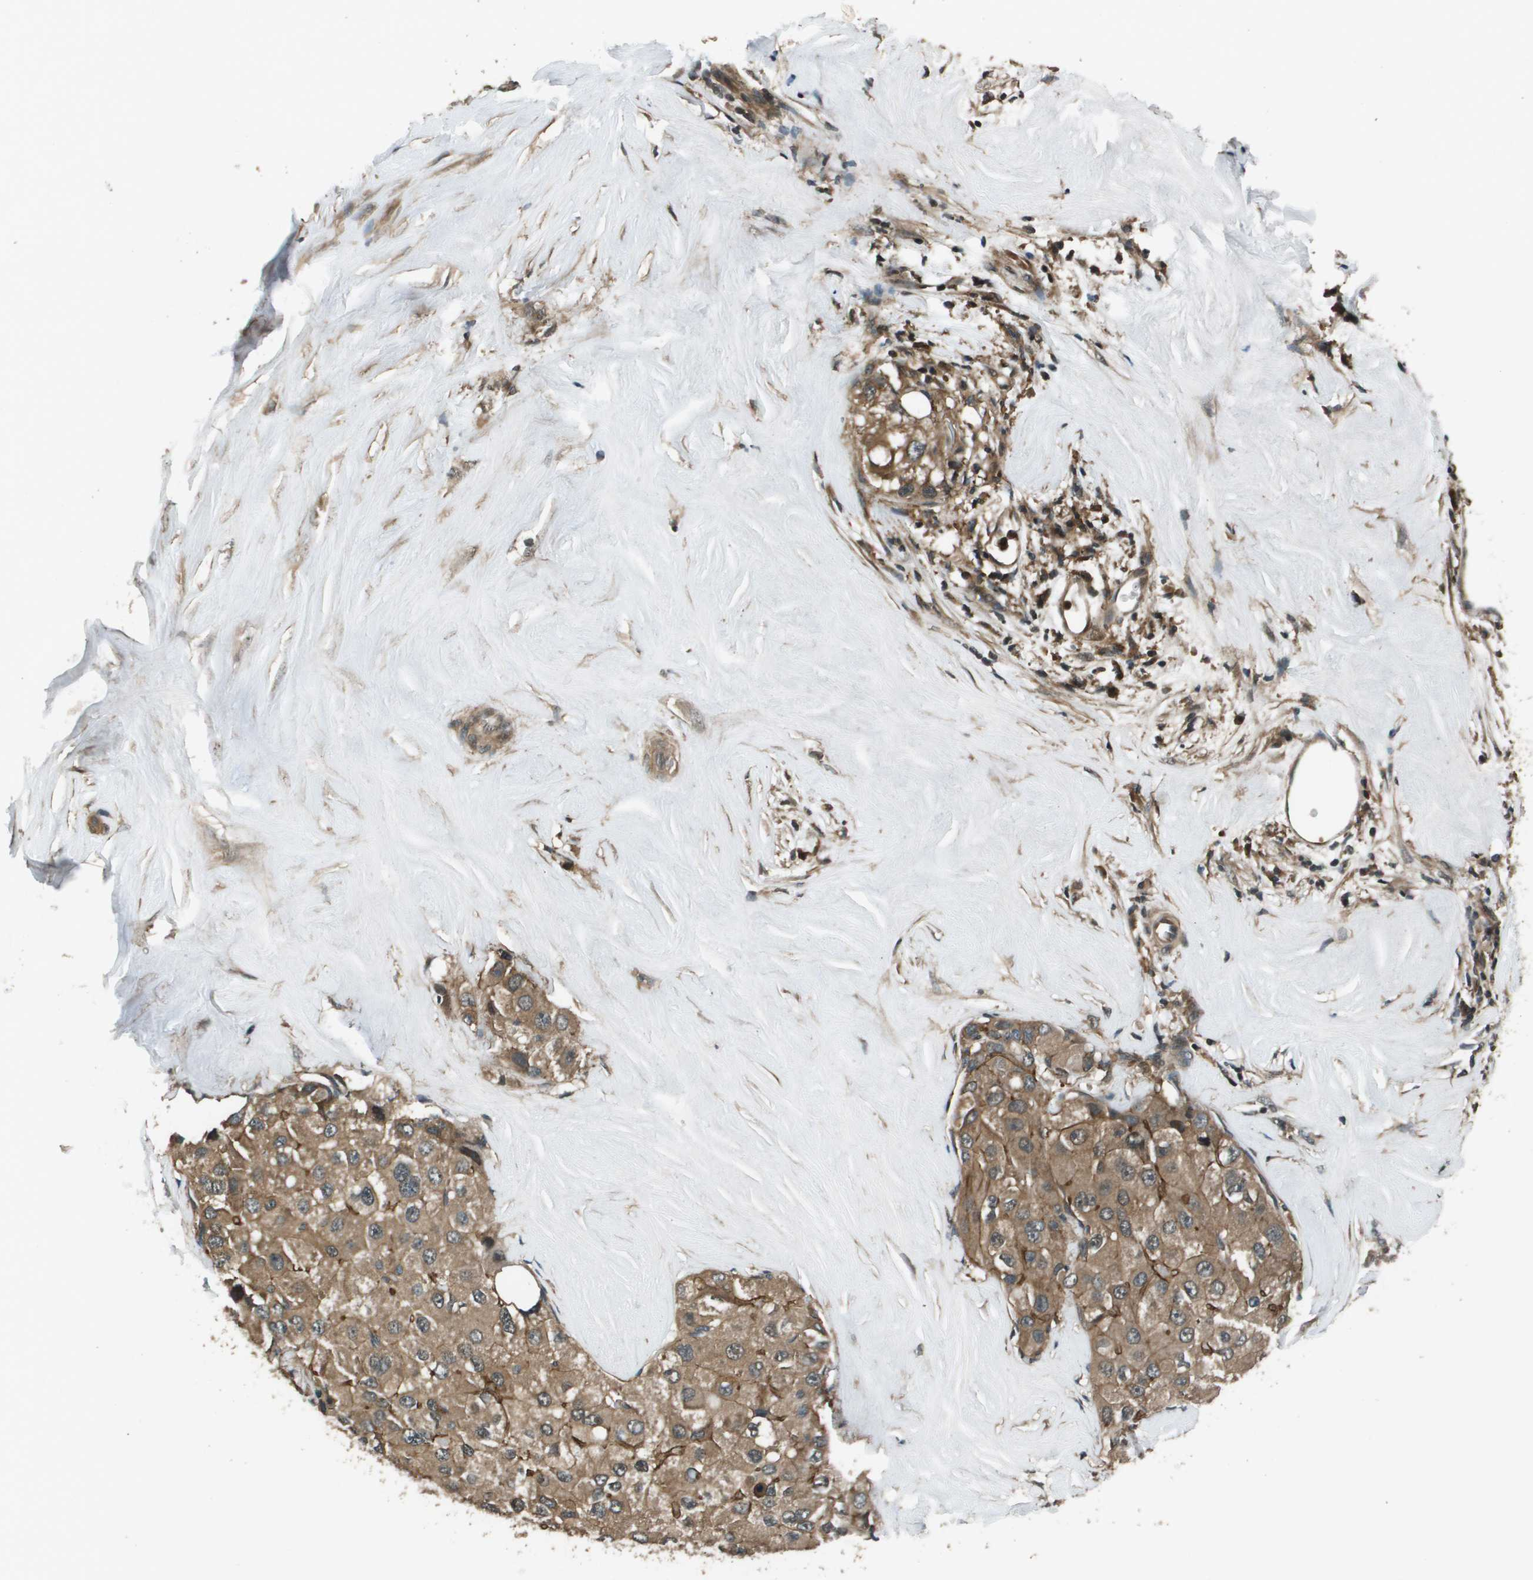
{"staining": {"intensity": "moderate", "quantity": ">75%", "location": "cytoplasmic/membranous"}, "tissue": "liver cancer", "cell_type": "Tumor cells", "image_type": "cancer", "snomed": [{"axis": "morphology", "description": "Carcinoma, Hepatocellular, NOS"}, {"axis": "topography", "description": "Liver"}], "caption": "Brown immunohistochemical staining in human liver hepatocellular carcinoma shows moderate cytoplasmic/membranous expression in approximately >75% of tumor cells.", "gene": "ARHGEF11", "patient": {"sex": "male", "age": 80}}